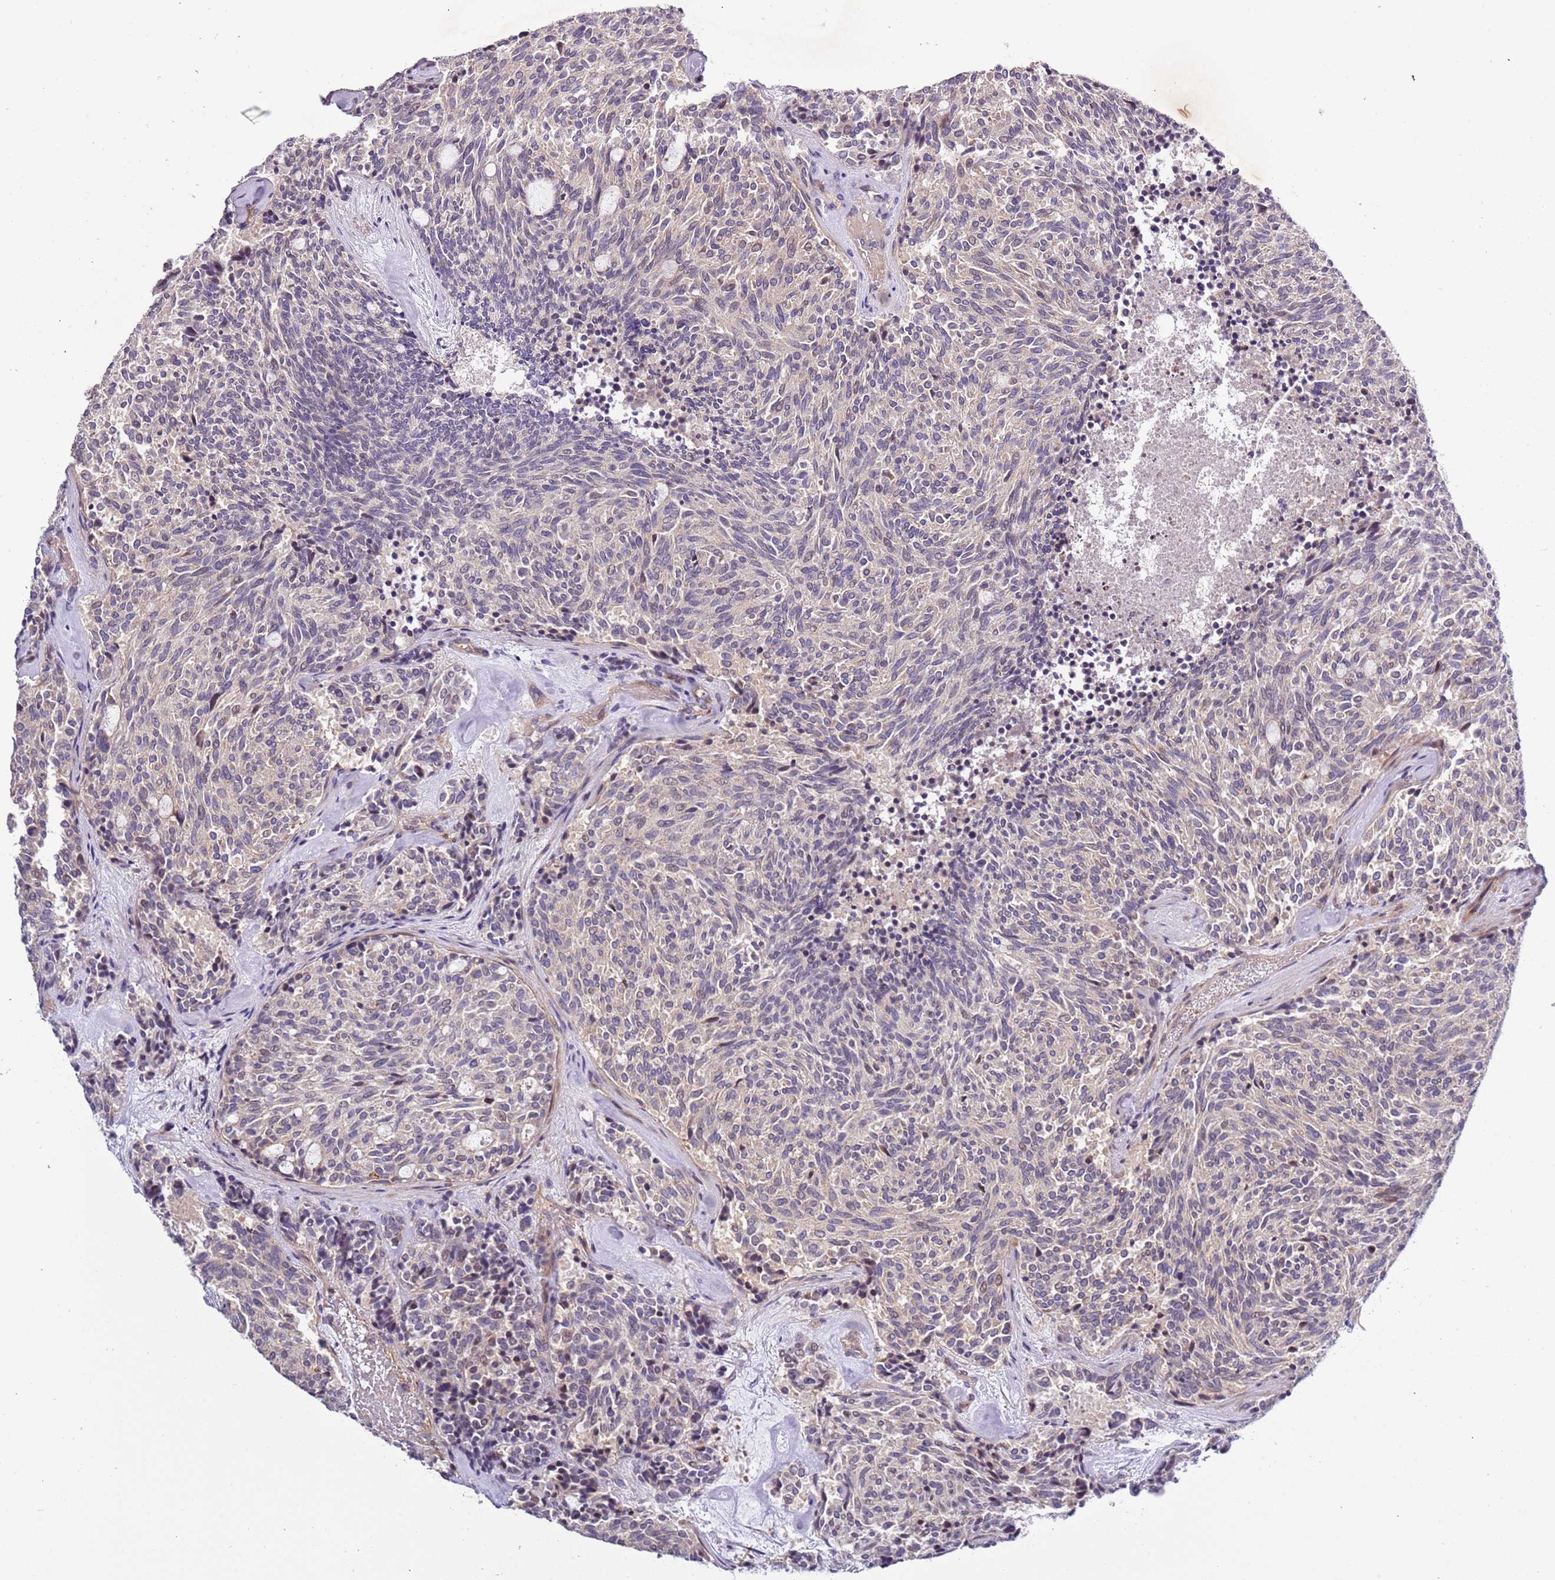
{"staining": {"intensity": "negative", "quantity": "none", "location": "none"}, "tissue": "carcinoid", "cell_type": "Tumor cells", "image_type": "cancer", "snomed": [{"axis": "morphology", "description": "Carcinoid, malignant, NOS"}, {"axis": "topography", "description": "Pancreas"}], "caption": "Immunohistochemical staining of human carcinoid exhibits no significant positivity in tumor cells.", "gene": "LAMB4", "patient": {"sex": "female", "age": 54}}